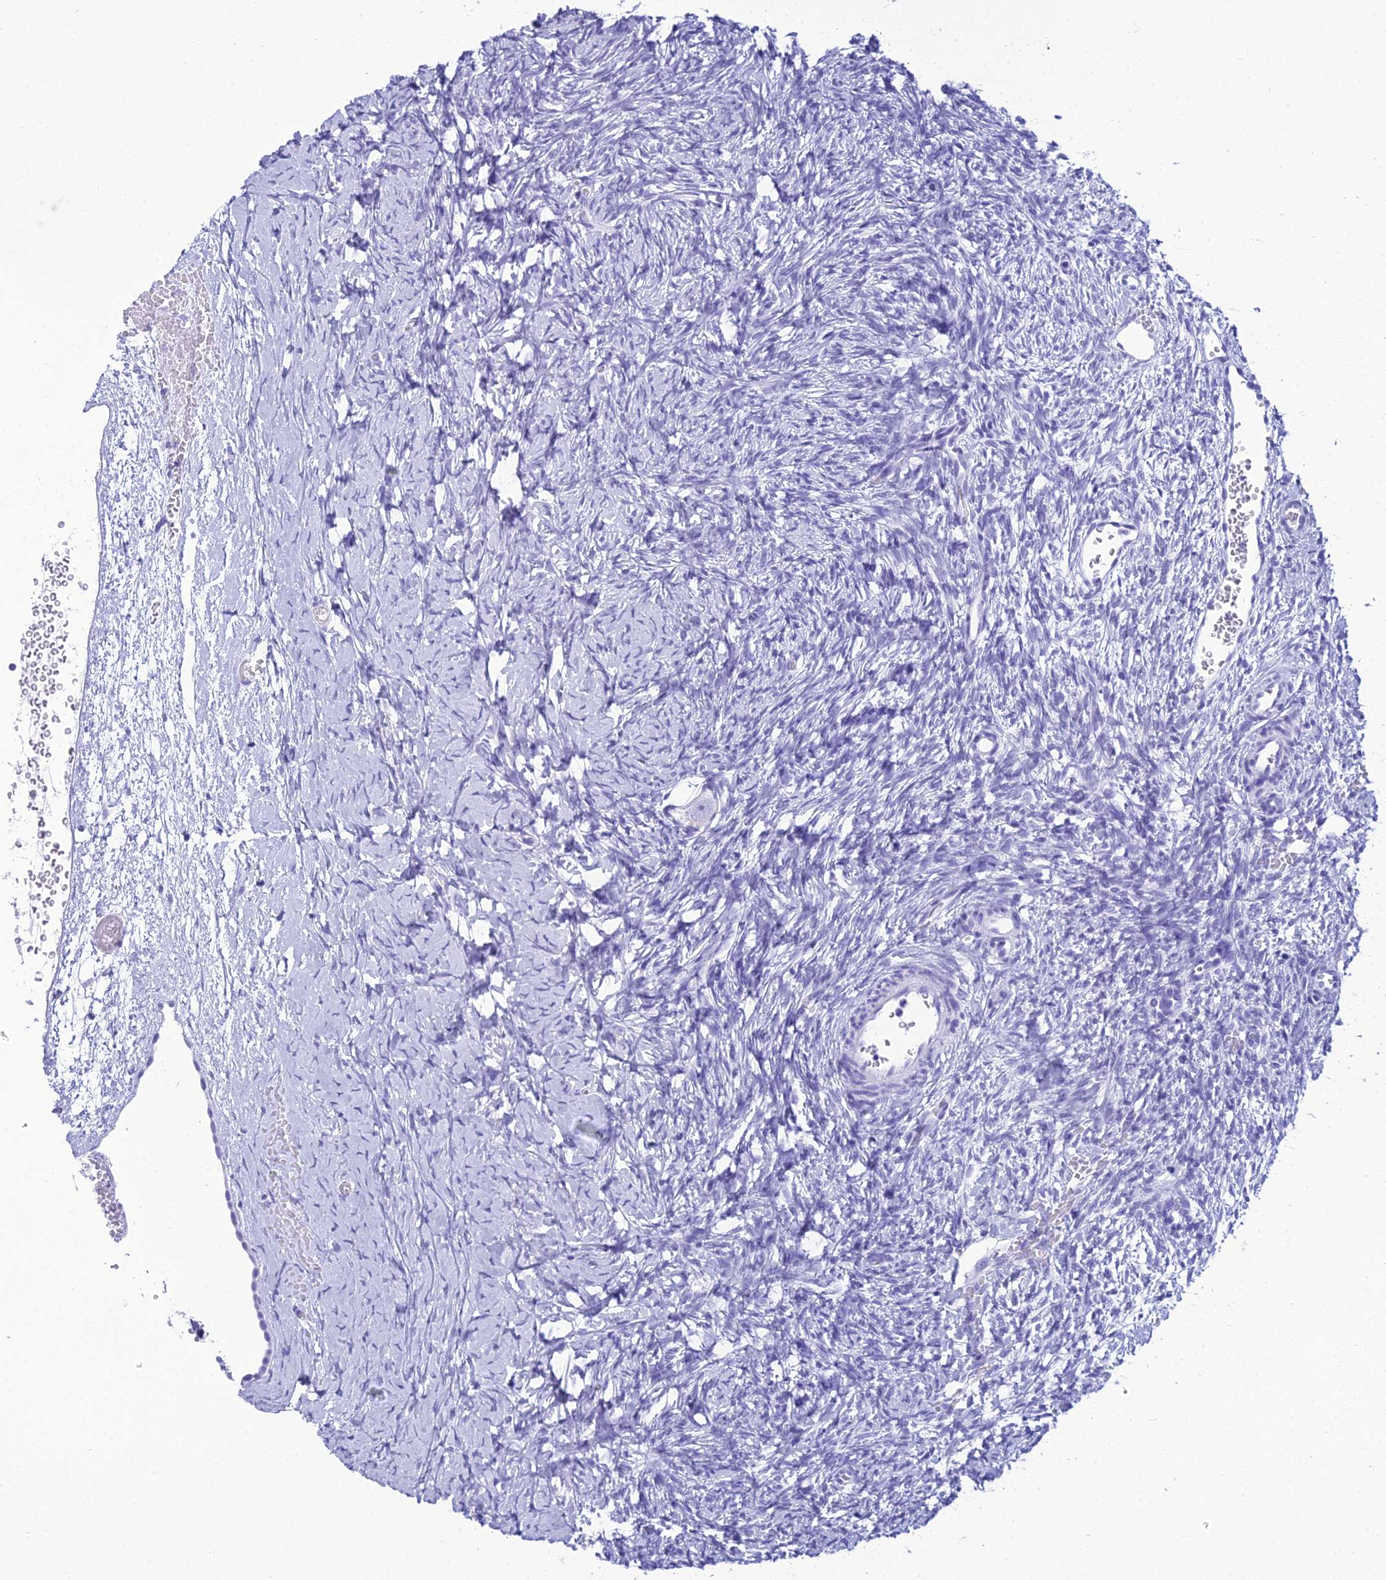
{"staining": {"intensity": "negative", "quantity": "none", "location": "none"}, "tissue": "ovary", "cell_type": "Follicle cells", "image_type": "normal", "snomed": [{"axis": "morphology", "description": "Normal tissue, NOS"}, {"axis": "topography", "description": "Ovary"}], "caption": "This is a micrograph of IHC staining of benign ovary, which shows no expression in follicle cells. Nuclei are stained in blue.", "gene": "ZNF442", "patient": {"sex": "female", "age": 39}}